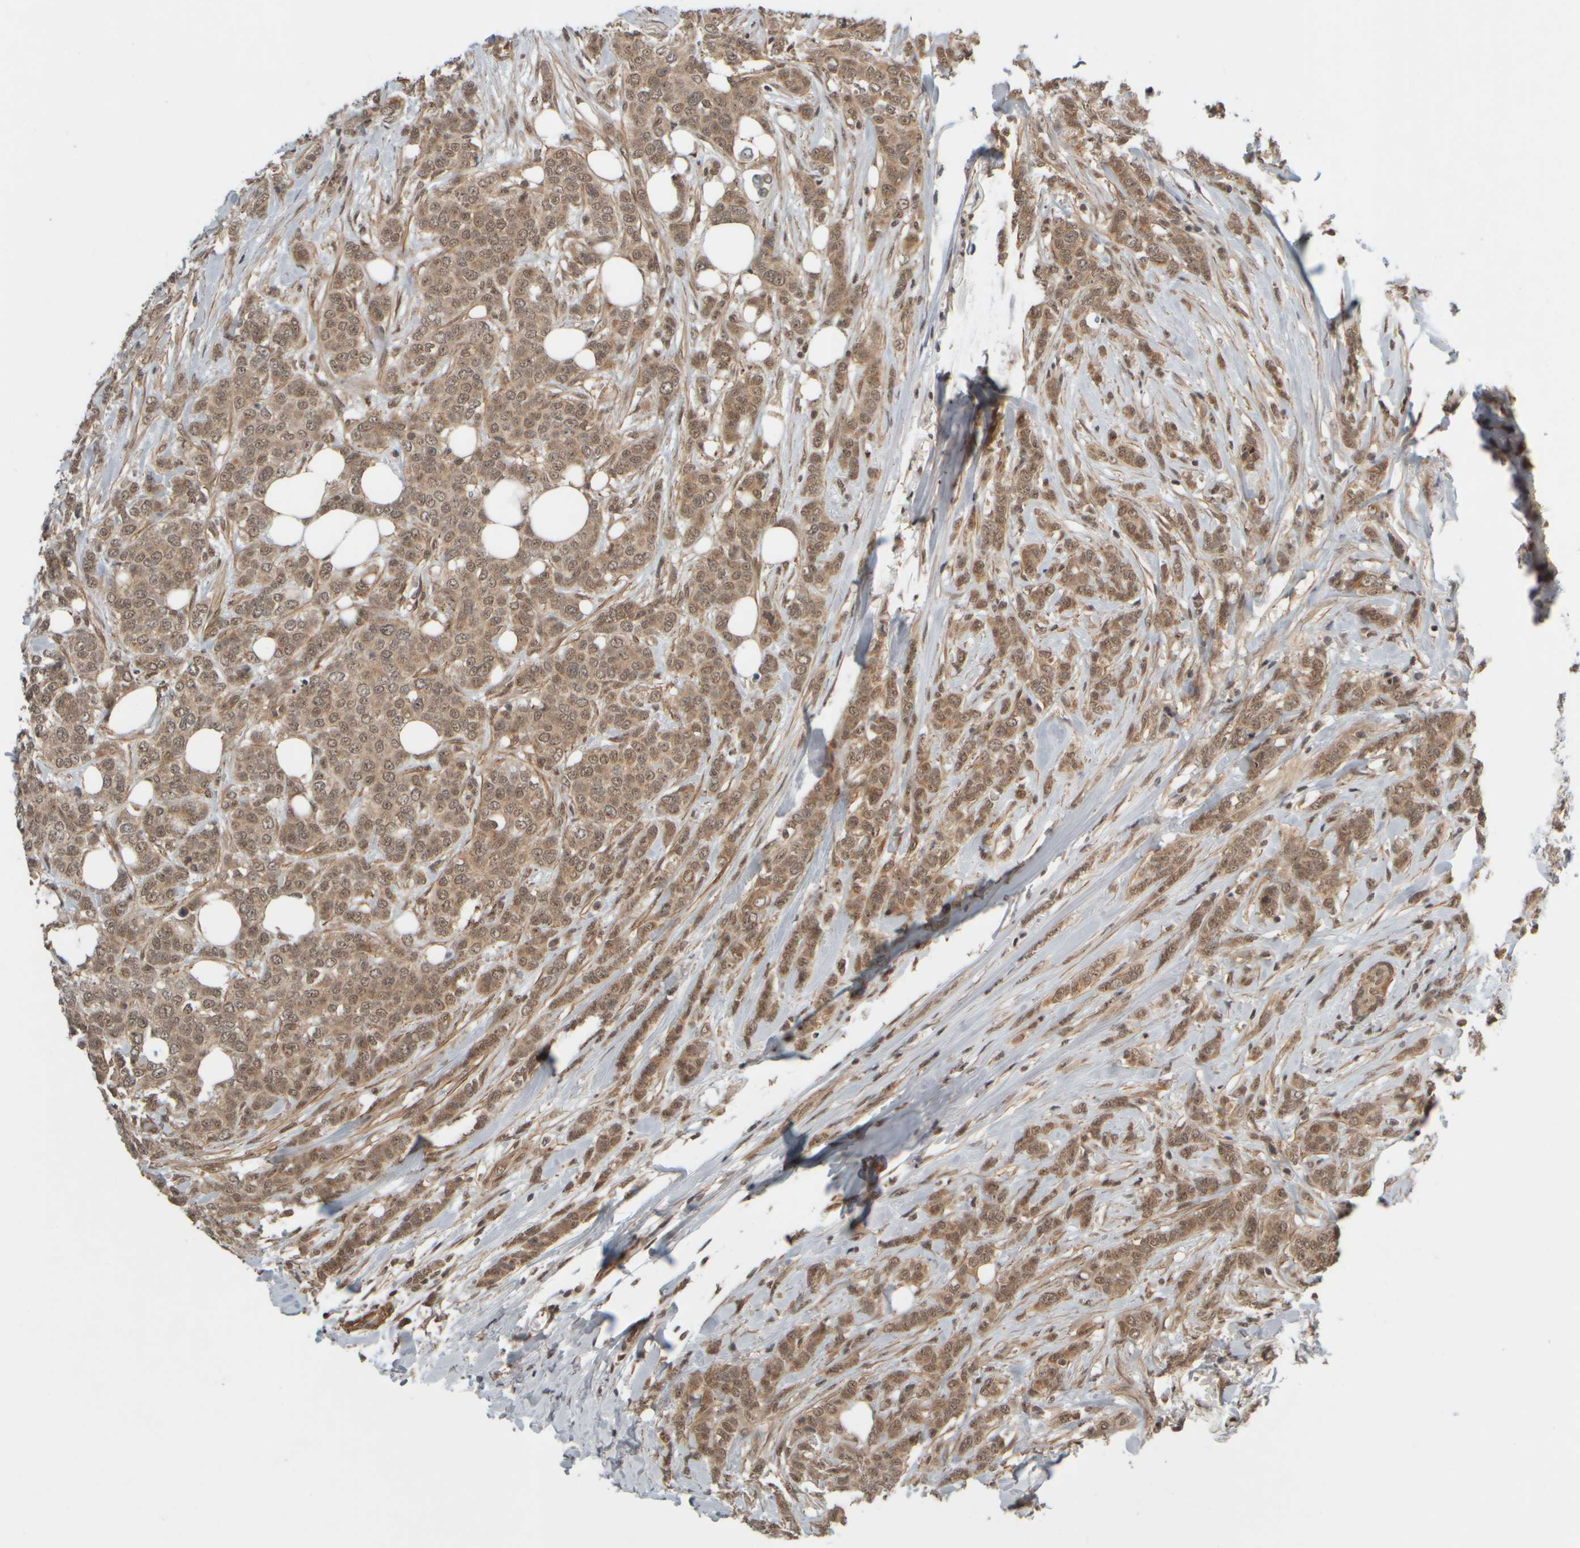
{"staining": {"intensity": "moderate", "quantity": ">75%", "location": "cytoplasmic/membranous"}, "tissue": "breast cancer", "cell_type": "Tumor cells", "image_type": "cancer", "snomed": [{"axis": "morphology", "description": "Lobular carcinoma"}, {"axis": "topography", "description": "Skin"}, {"axis": "topography", "description": "Breast"}], "caption": "Immunohistochemical staining of breast lobular carcinoma exhibits moderate cytoplasmic/membranous protein staining in about >75% of tumor cells.", "gene": "SYNRG", "patient": {"sex": "female", "age": 46}}